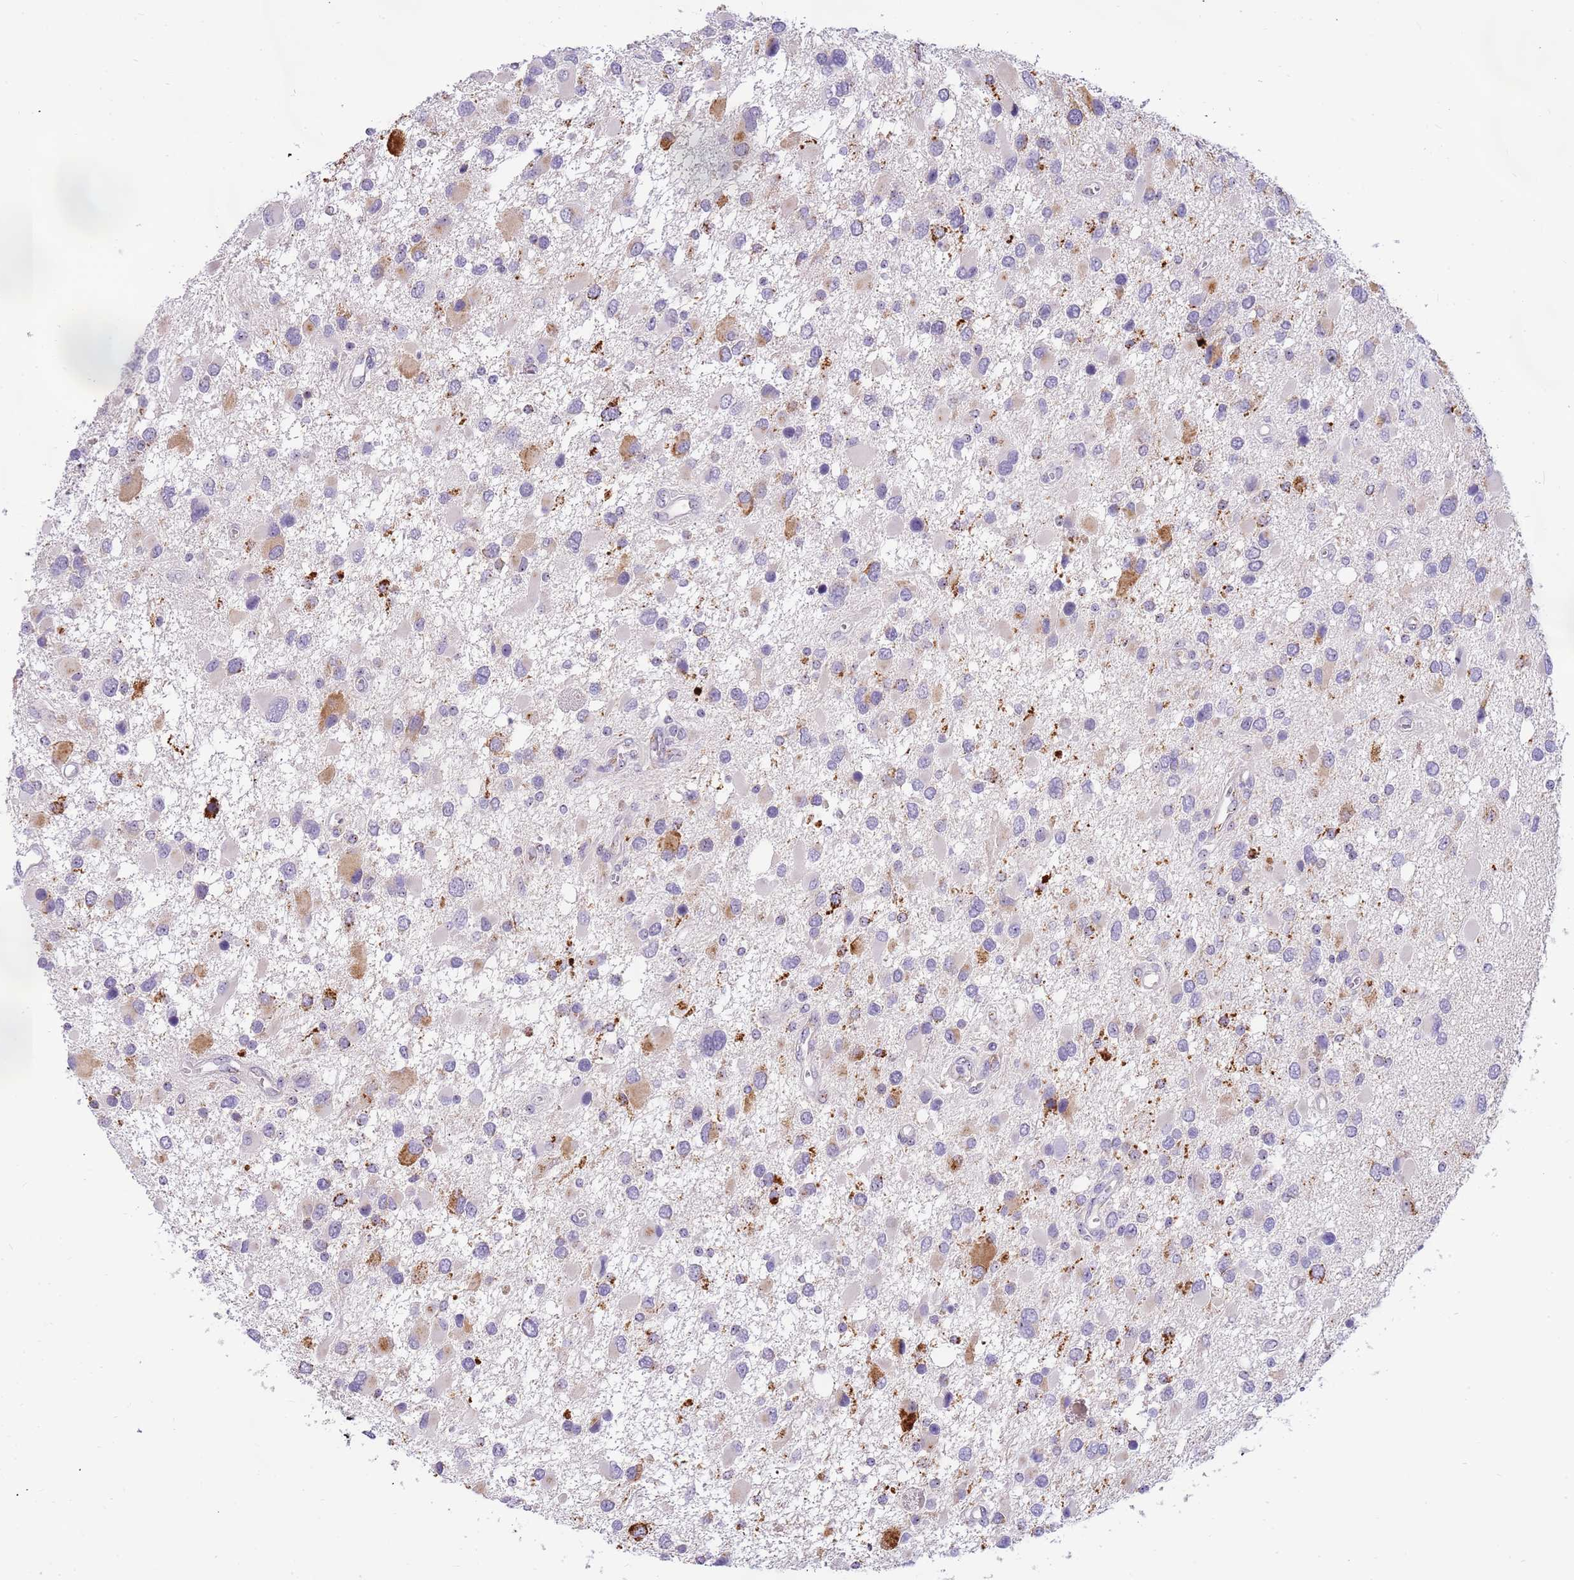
{"staining": {"intensity": "moderate", "quantity": "<25%", "location": "cytoplasmic/membranous"}, "tissue": "glioma", "cell_type": "Tumor cells", "image_type": "cancer", "snomed": [{"axis": "morphology", "description": "Glioma, malignant, High grade"}, {"axis": "topography", "description": "Brain"}], "caption": "A micrograph of glioma stained for a protein exhibits moderate cytoplasmic/membranous brown staining in tumor cells.", "gene": "DNAJA3", "patient": {"sex": "male", "age": 53}}